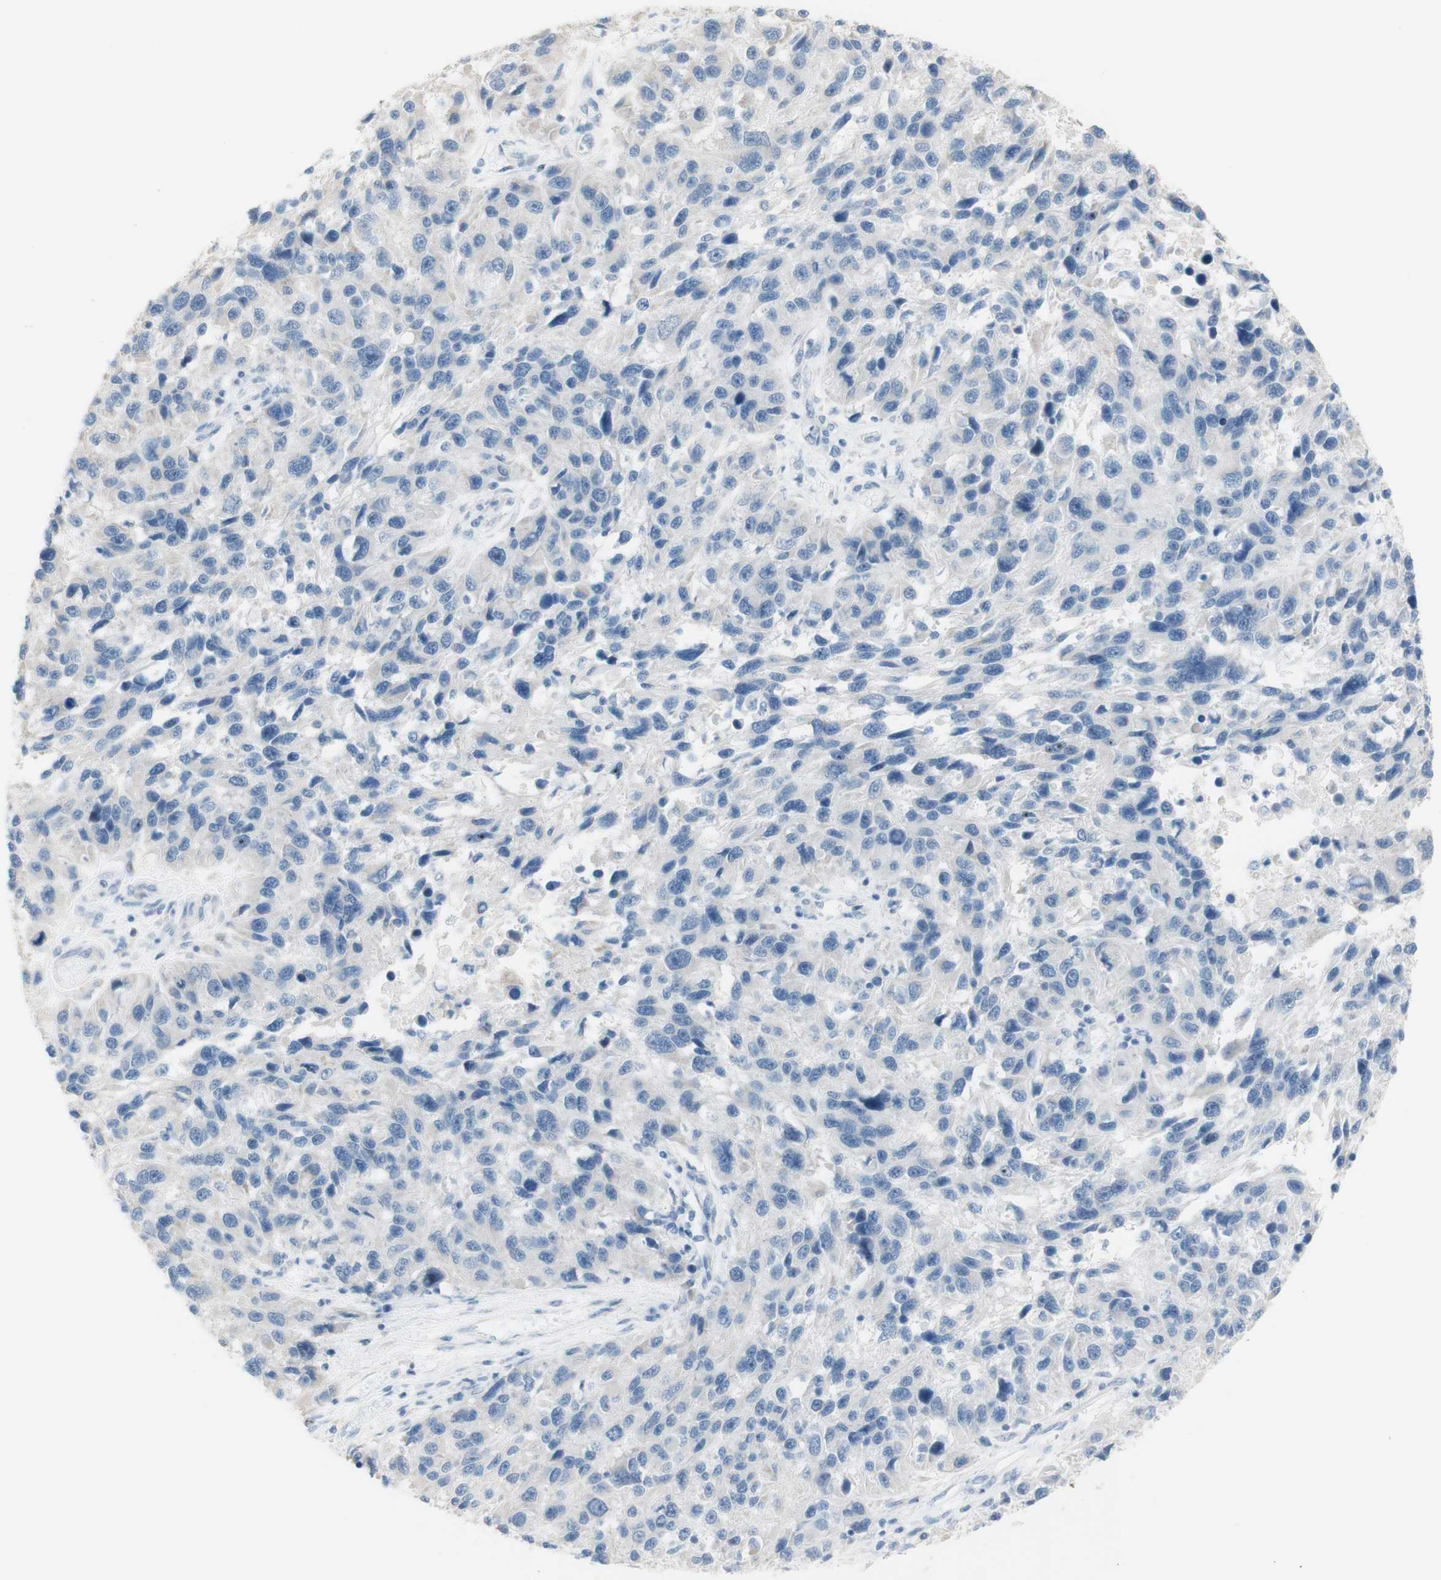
{"staining": {"intensity": "negative", "quantity": "none", "location": "none"}, "tissue": "melanoma", "cell_type": "Tumor cells", "image_type": "cancer", "snomed": [{"axis": "morphology", "description": "Malignant melanoma, NOS"}, {"axis": "topography", "description": "Skin"}], "caption": "A high-resolution image shows immunohistochemistry (IHC) staining of malignant melanoma, which reveals no significant positivity in tumor cells.", "gene": "ART3", "patient": {"sex": "male", "age": 53}}